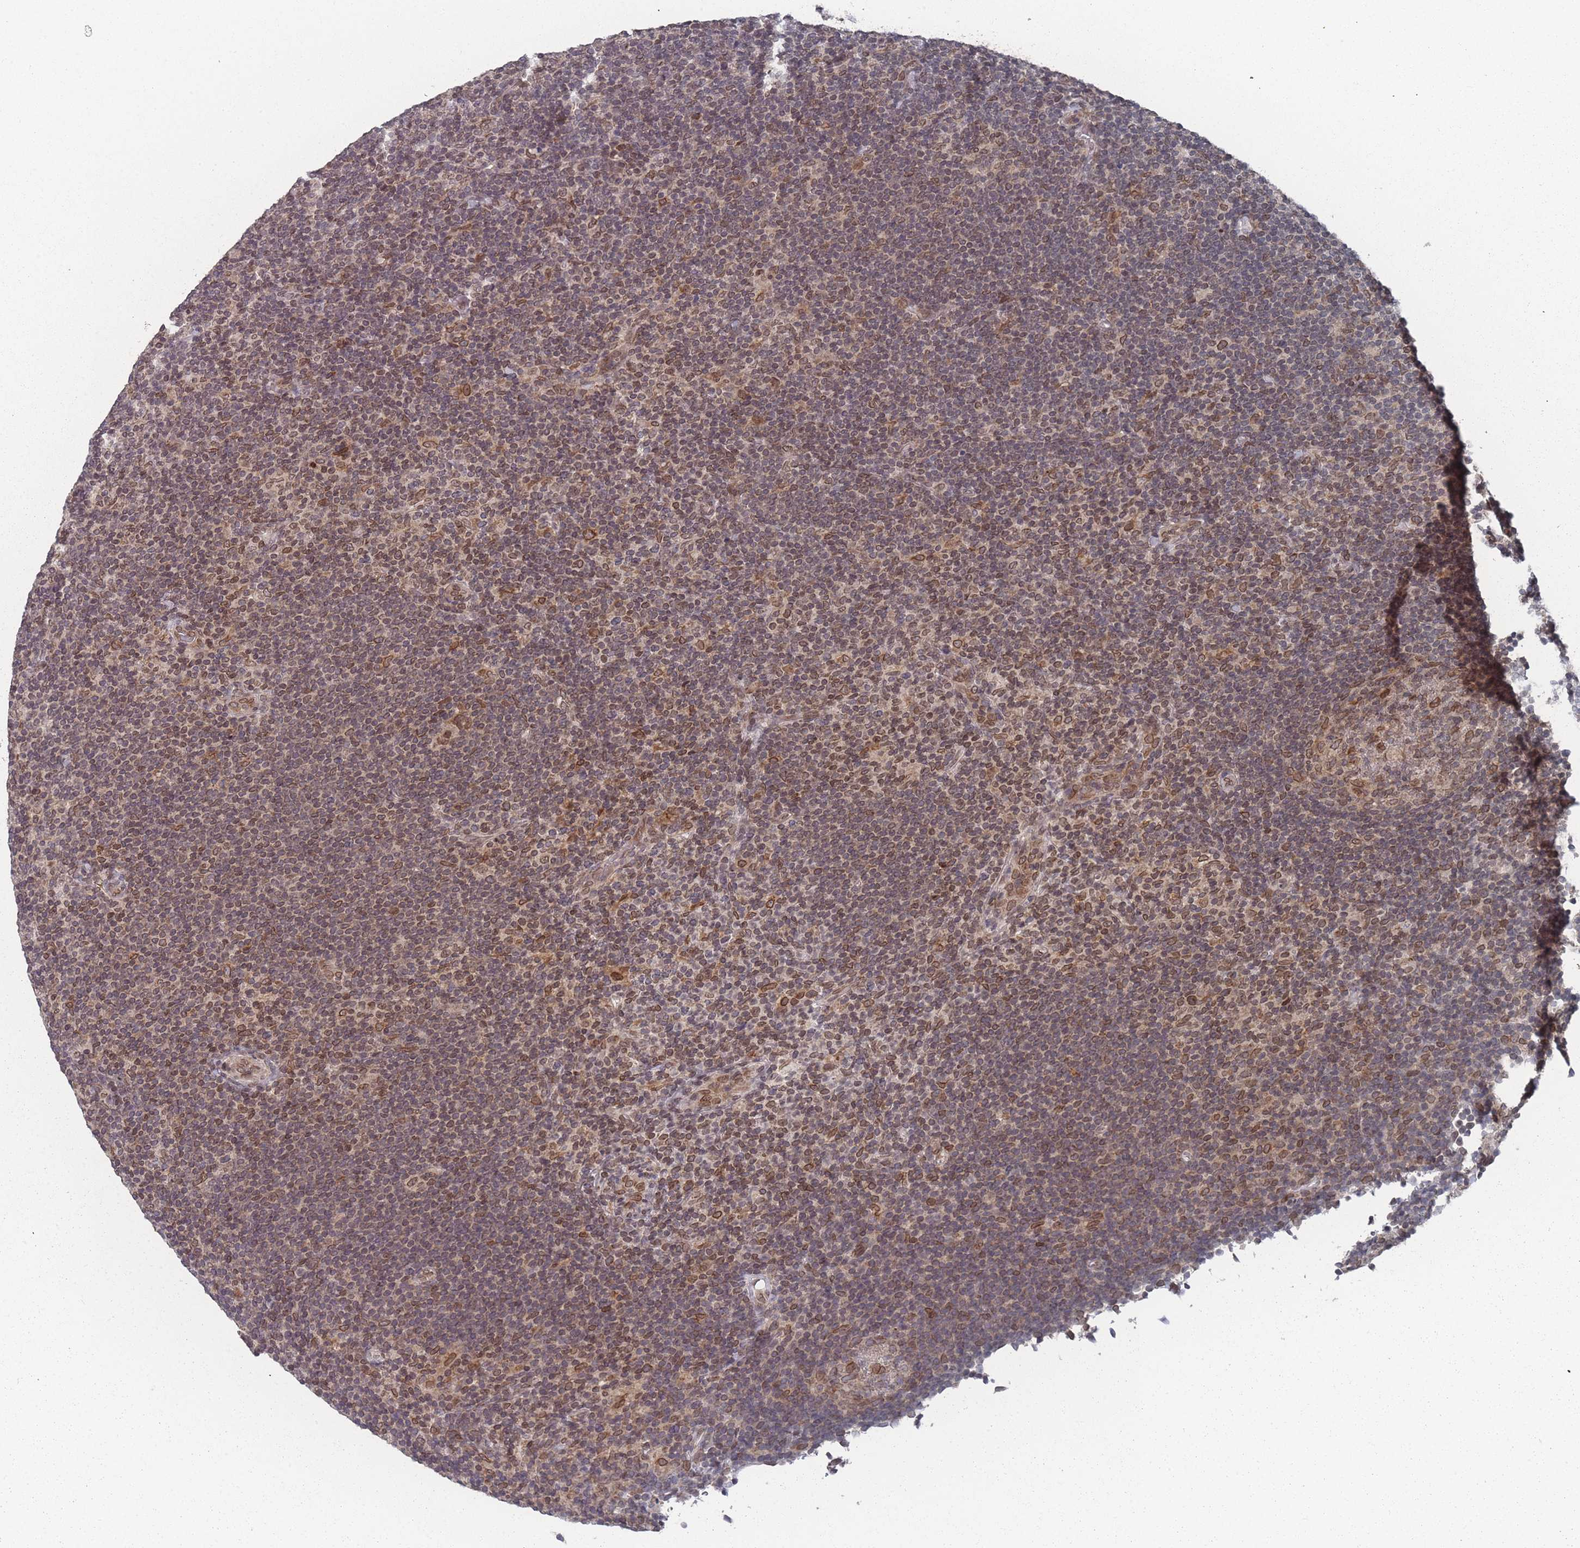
{"staining": {"intensity": "moderate", "quantity": ">75%", "location": "cytoplasmic/membranous,nuclear"}, "tissue": "lymphoma", "cell_type": "Tumor cells", "image_type": "cancer", "snomed": [{"axis": "morphology", "description": "Hodgkin's disease, NOS"}, {"axis": "topography", "description": "Lymph node"}], "caption": "Lymphoma tissue demonstrates moderate cytoplasmic/membranous and nuclear staining in about >75% of tumor cells, visualized by immunohistochemistry.", "gene": "TBC1D25", "patient": {"sex": "female", "age": 57}}